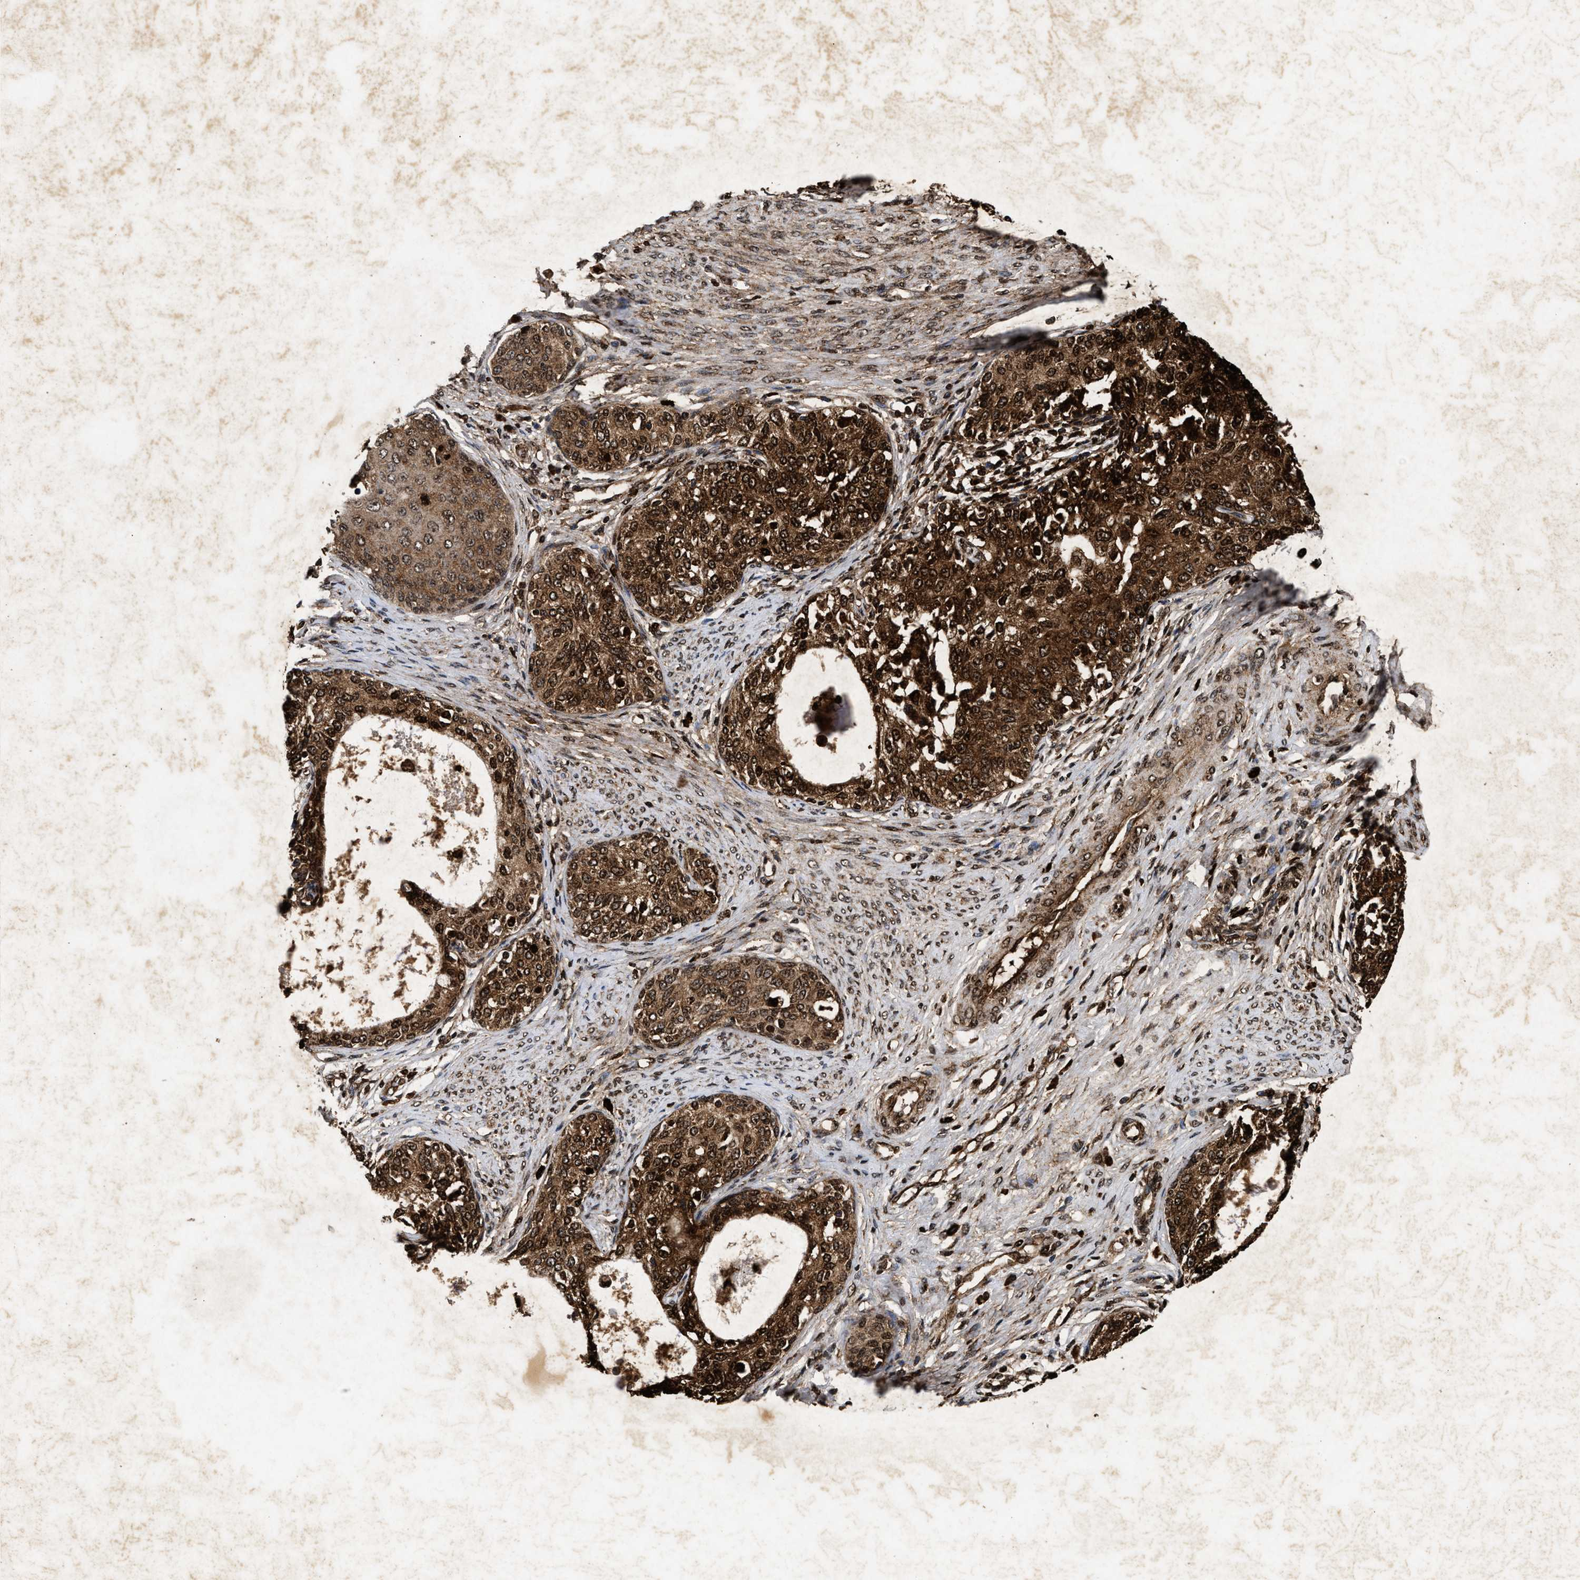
{"staining": {"intensity": "strong", "quantity": ">75%", "location": "cytoplasmic/membranous,nuclear"}, "tissue": "cervical cancer", "cell_type": "Tumor cells", "image_type": "cancer", "snomed": [{"axis": "morphology", "description": "Squamous cell carcinoma, NOS"}, {"axis": "morphology", "description": "Adenocarcinoma, NOS"}, {"axis": "topography", "description": "Cervix"}], "caption": "This histopathology image shows IHC staining of cervical cancer (adenocarcinoma), with high strong cytoplasmic/membranous and nuclear expression in about >75% of tumor cells.", "gene": "ACOX1", "patient": {"sex": "female", "age": 52}}